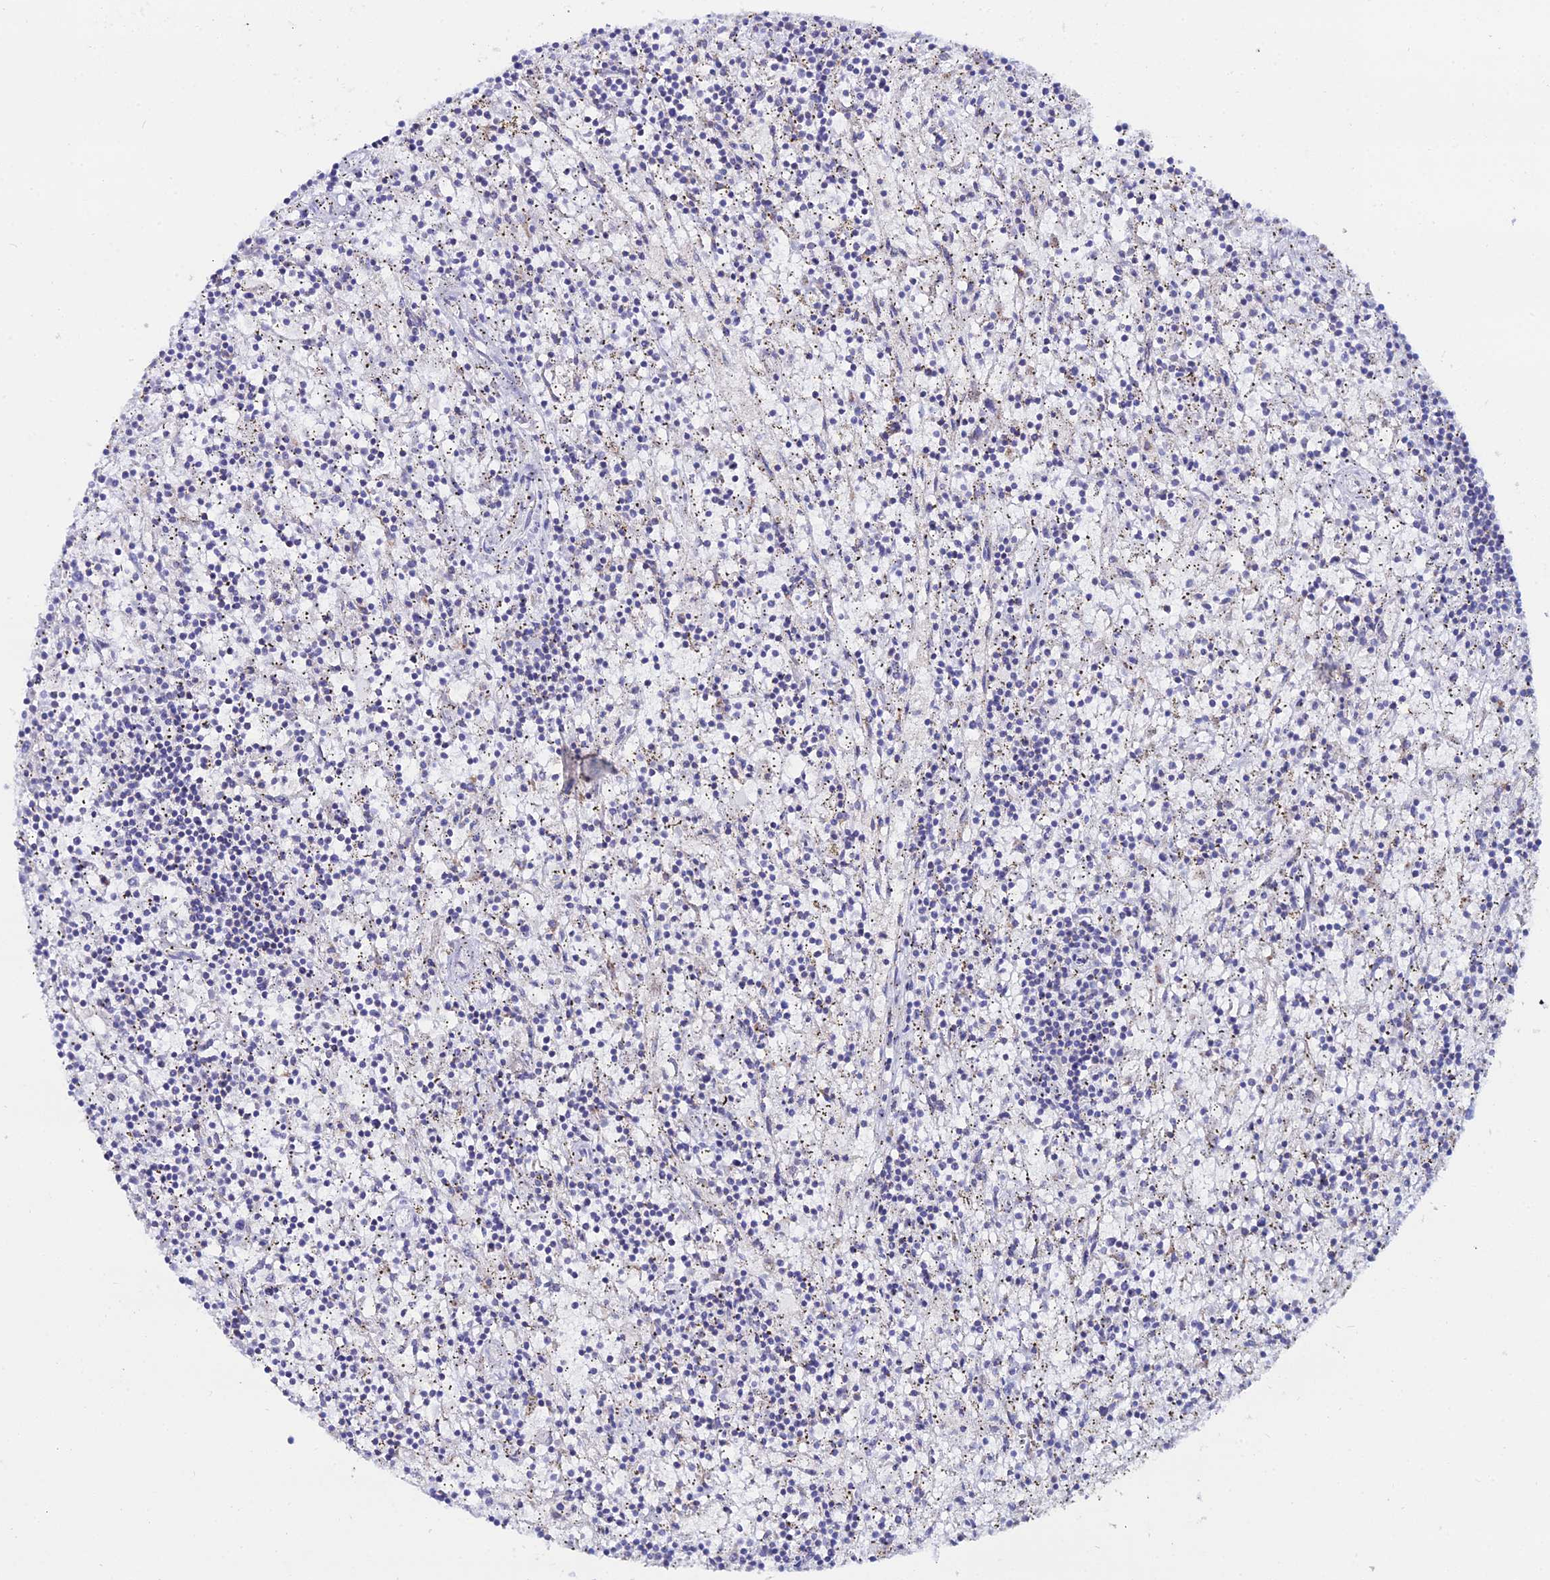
{"staining": {"intensity": "negative", "quantity": "none", "location": "none"}, "tissue": "lymphoma", "cell_type": "Tumor cells", "image_type": "cancer", "snomed": [{"axis": "morphology", "description": "Malignant lymphoma, non-Hodgkin's type, Low grade"}, {"axis": "topography", "description": "Spleen"}], "caption": "DAB immunohistochemical staining of lymphoma demonstrates no significant expression in tumor cells. Brightfield microscopy of IHC stained with DAB (brown) and hematoxylin (blue), captured at high magnification.", "gene": "DHX34", "patient": {"sex": "male", "age": 76}}